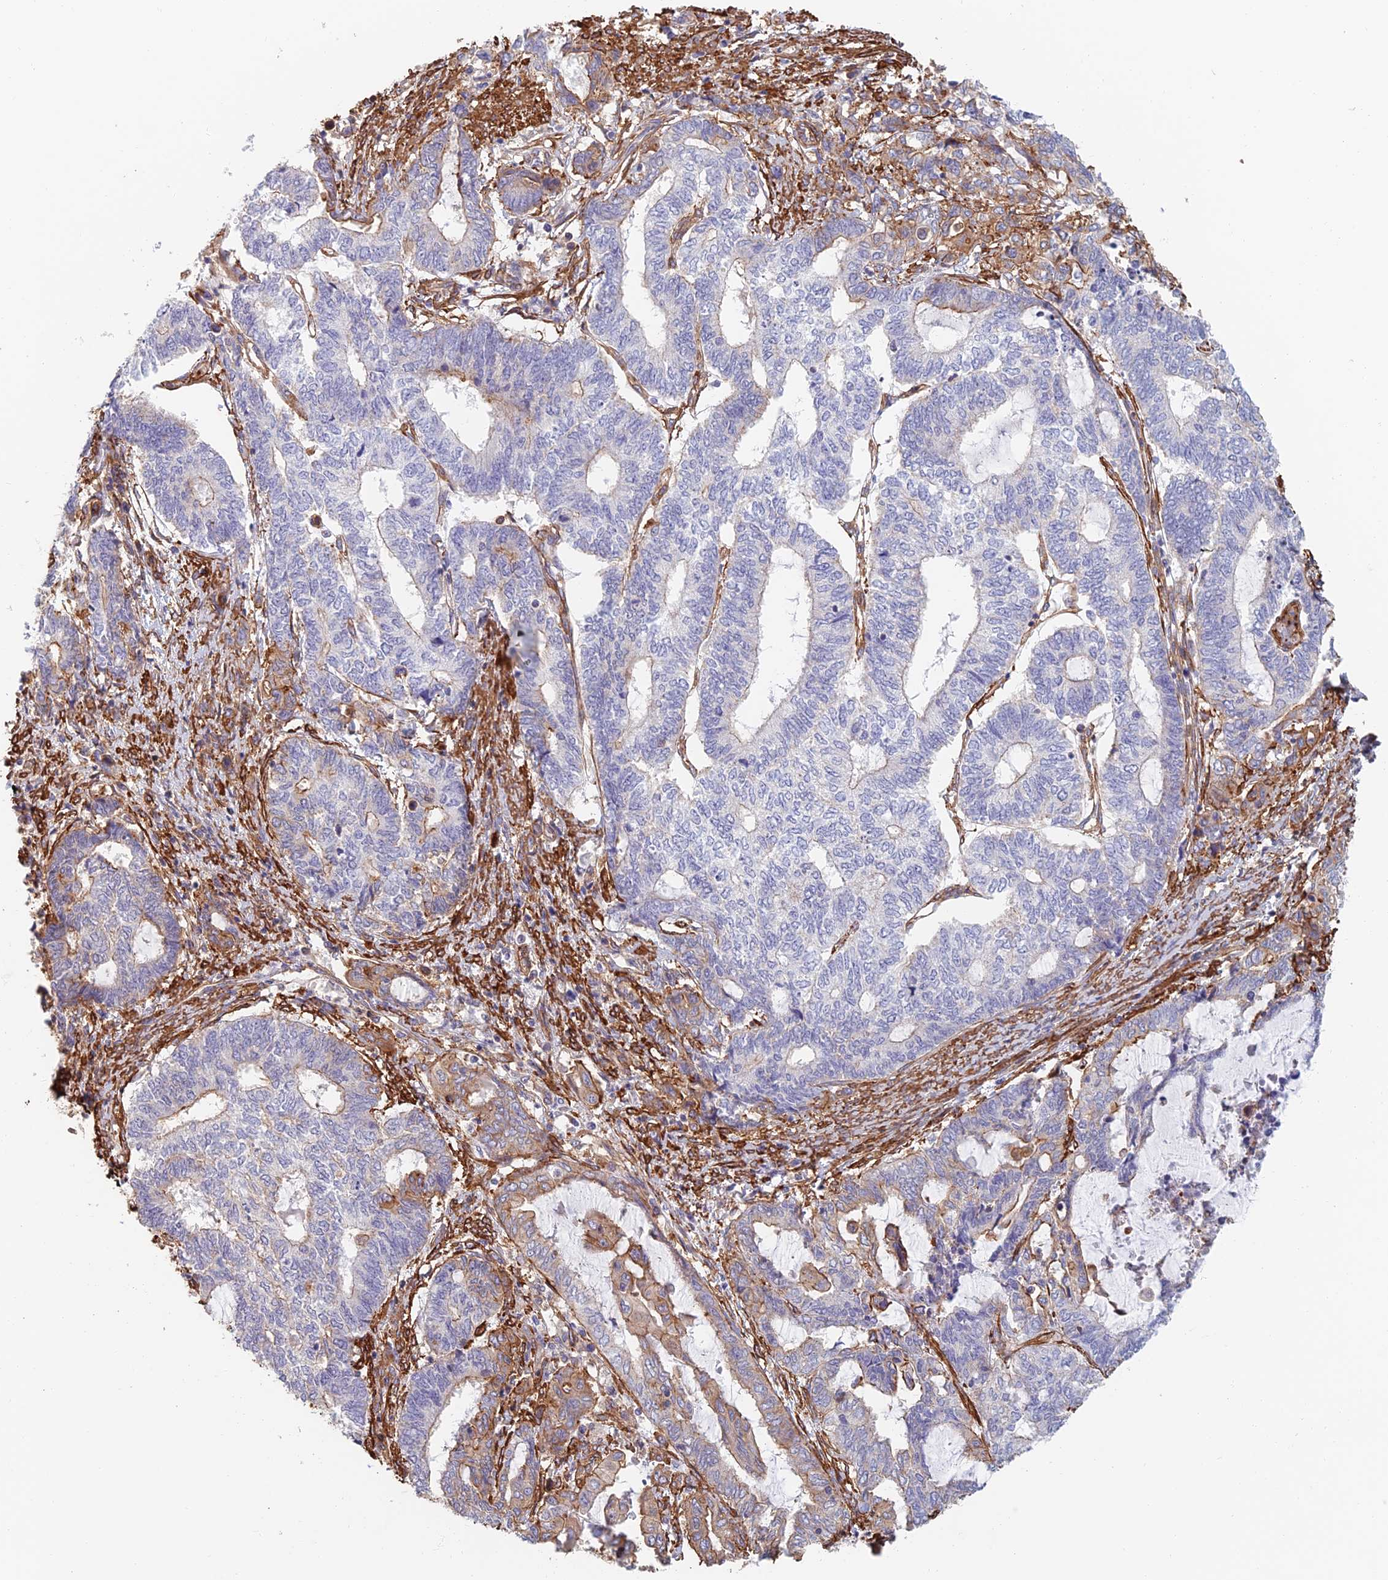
{"staining": {"intensity": "moderate", "quantity": "<25%", "location": "cytoplasmic/membranous"}, "tissue": "endometrial cancer", "cell_type": "Tumor cells", "image_type": "cancer", "snomed": [{"axis": "morphology", "description": "Adenocarcinoma, NOS"}, {"axis": "topography", "description": "Uterus"}, {"axis": "topography", "description": "Endometrium"}], "caption": "Immunohistochemistry histopathology image of neoplastic tissue: endometrial adenocarcinoma stained using IHC displays low levels of moderate protein expression localized specifically in the cytoplasmic/membranous of tumor cells, appearing as a cytoplasmic/membranous brown color.", "gene": "PAK4", "patient": {"sex": "female", "age": 70}}